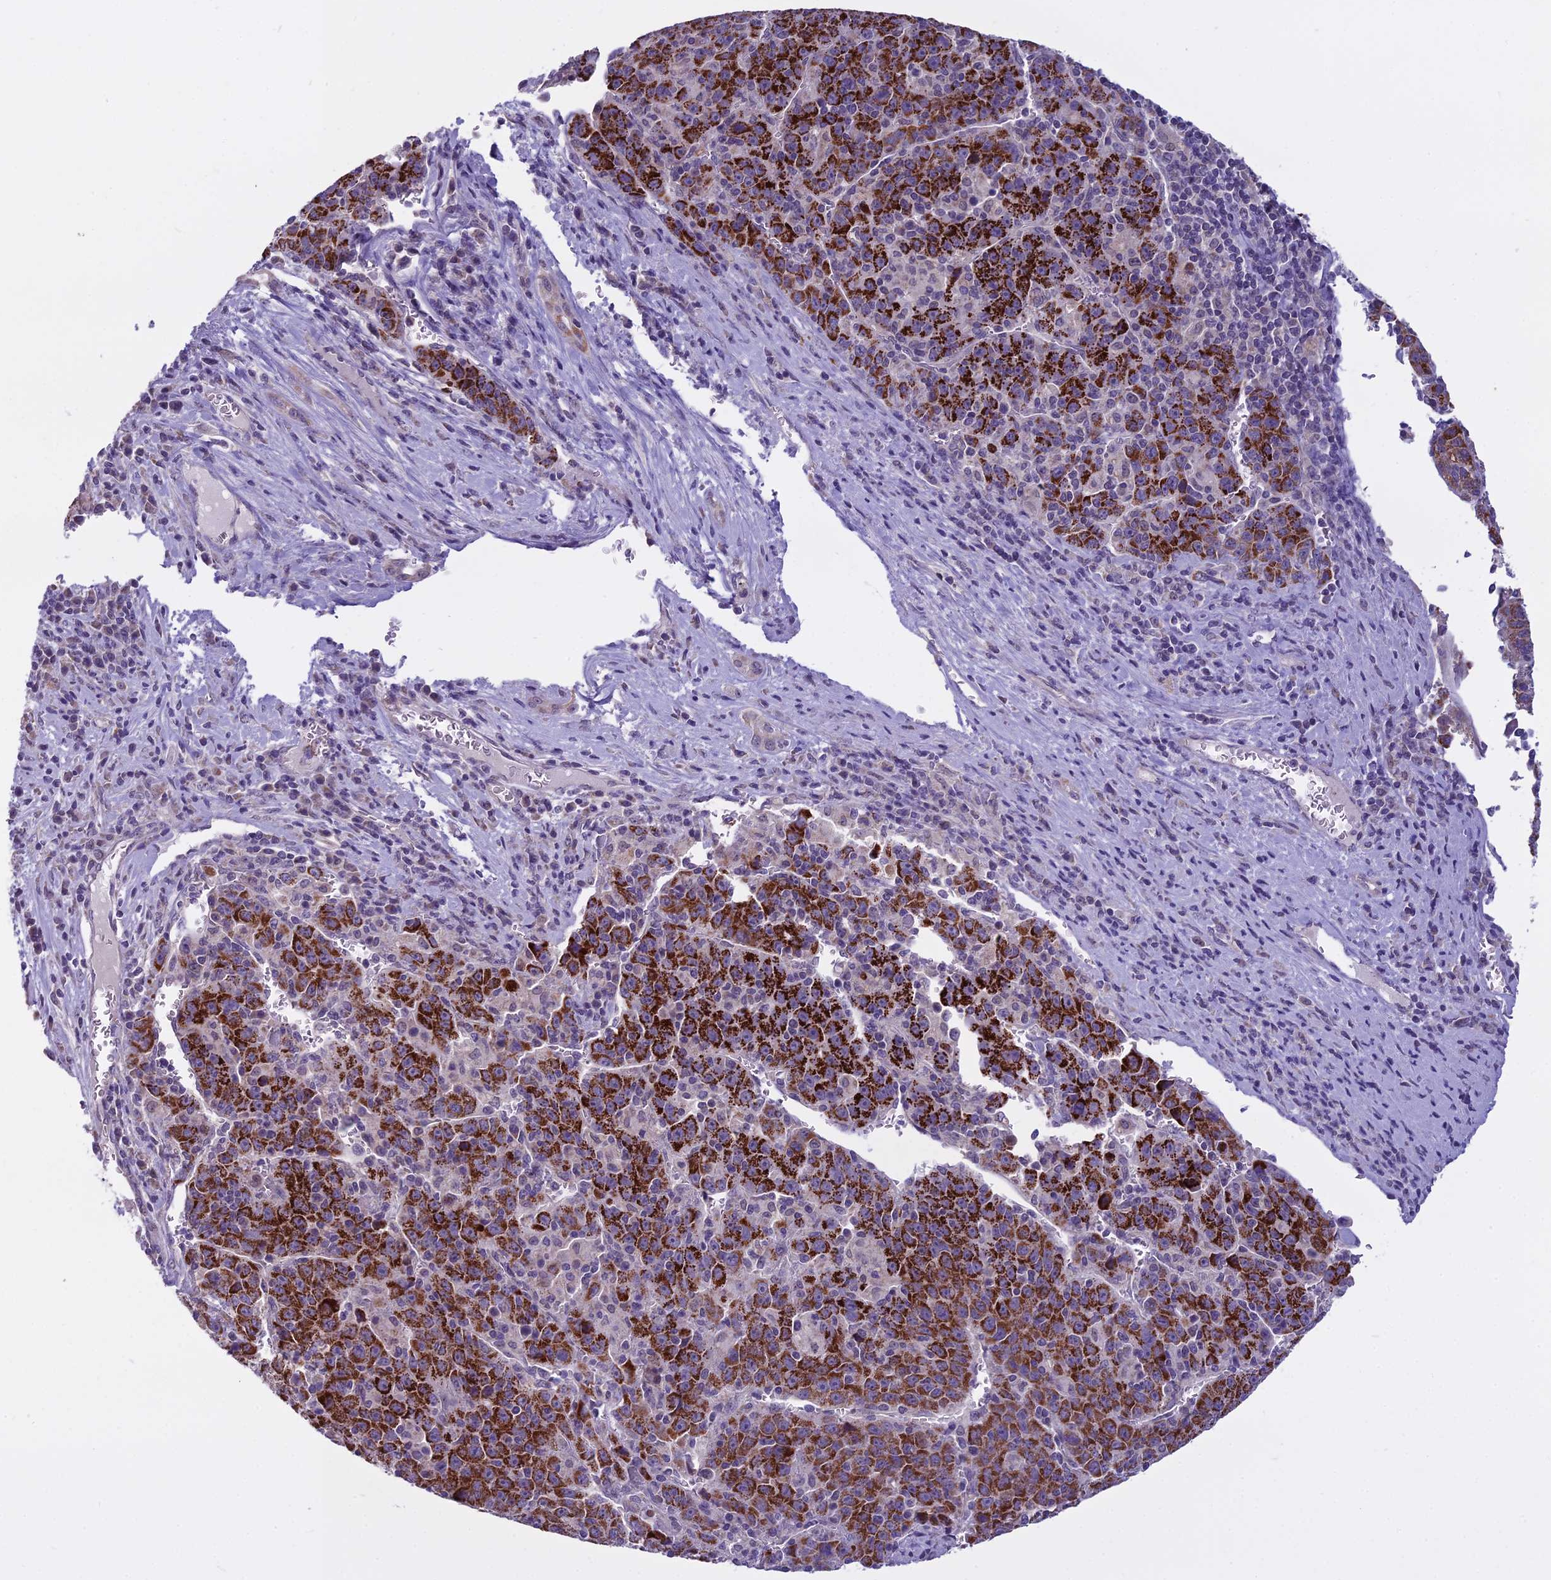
{"staining": {"intensity": "strong", "quantity": "25%-75%", "location": "cytoplasmic/membranous"}, "tissue": "liver cancer", "cell_type": "Tumor cells", "image_type": "cancer", "snomed": [{"axis": "morphology", "description": "Carcinoma, Hepatocellular, NOS"}, {"axis": "topography", "description": "Liver"}], "caption": "The immunohistochemical stain labels strong cytoplasmic/membranous positivity in tumor cells of liver cancer (hepatocellular carcinoma) tissue. (brown staining indicates protein expression, while blue staining denotes nuclei).", "gene": "DUS2", "patient": {"sex": "female", "age": 53}}